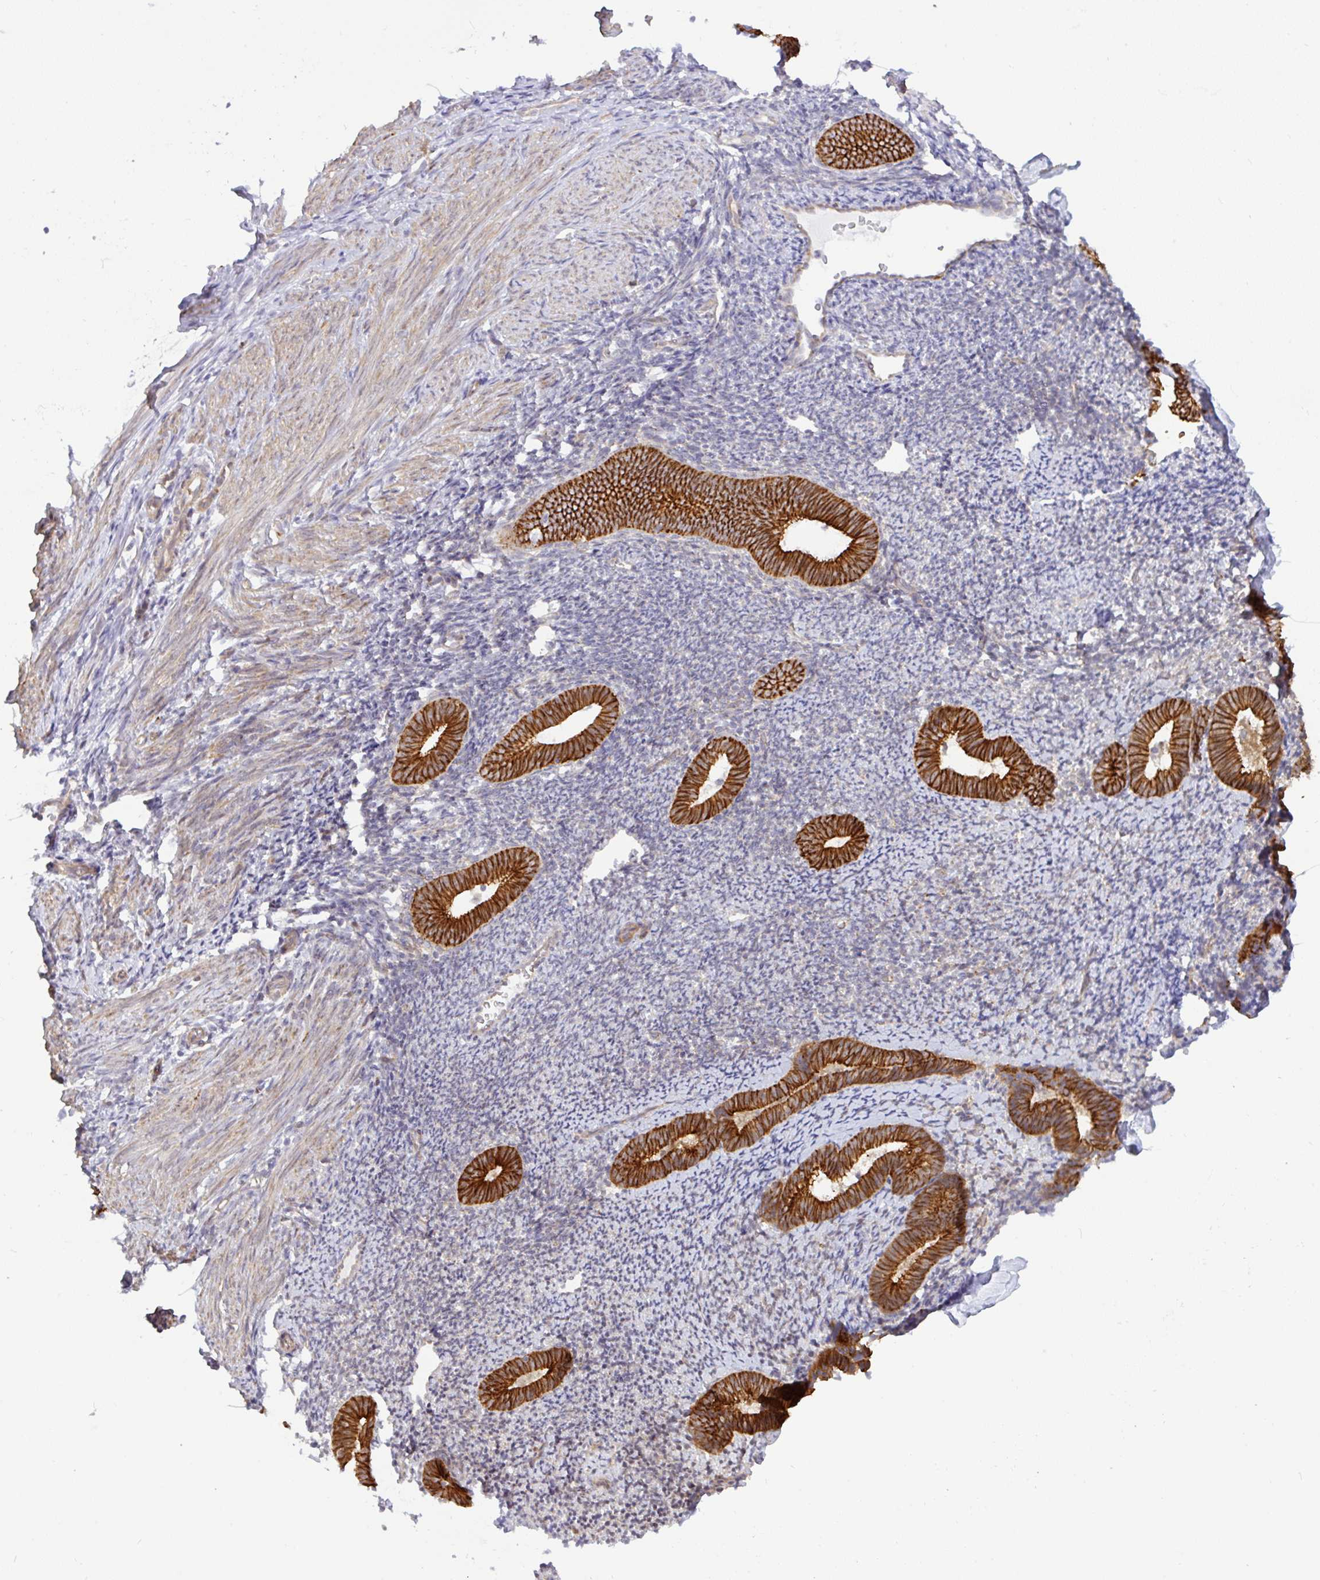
{"staining": {"intensity": "weak", "quantity": "<25%", "location": "cytoplasmic/membranous"}, "tissue": "endometrium", "cell_type": "Cells in endometrial stroma", "image_type": "normal", "snomed": [{"axis": "morphology", "description": "Normal tissue, NOS"}, {"axis": "topography", "description": "Endometrium"}], "caption": "A high-resolution image shows immunohistochemistry staining of normal endometrium, which exhibits no significant expression in cells in endometrial stroma.", "gene": "DLEU7", "patient": {"sex": "female", "age": 39}}